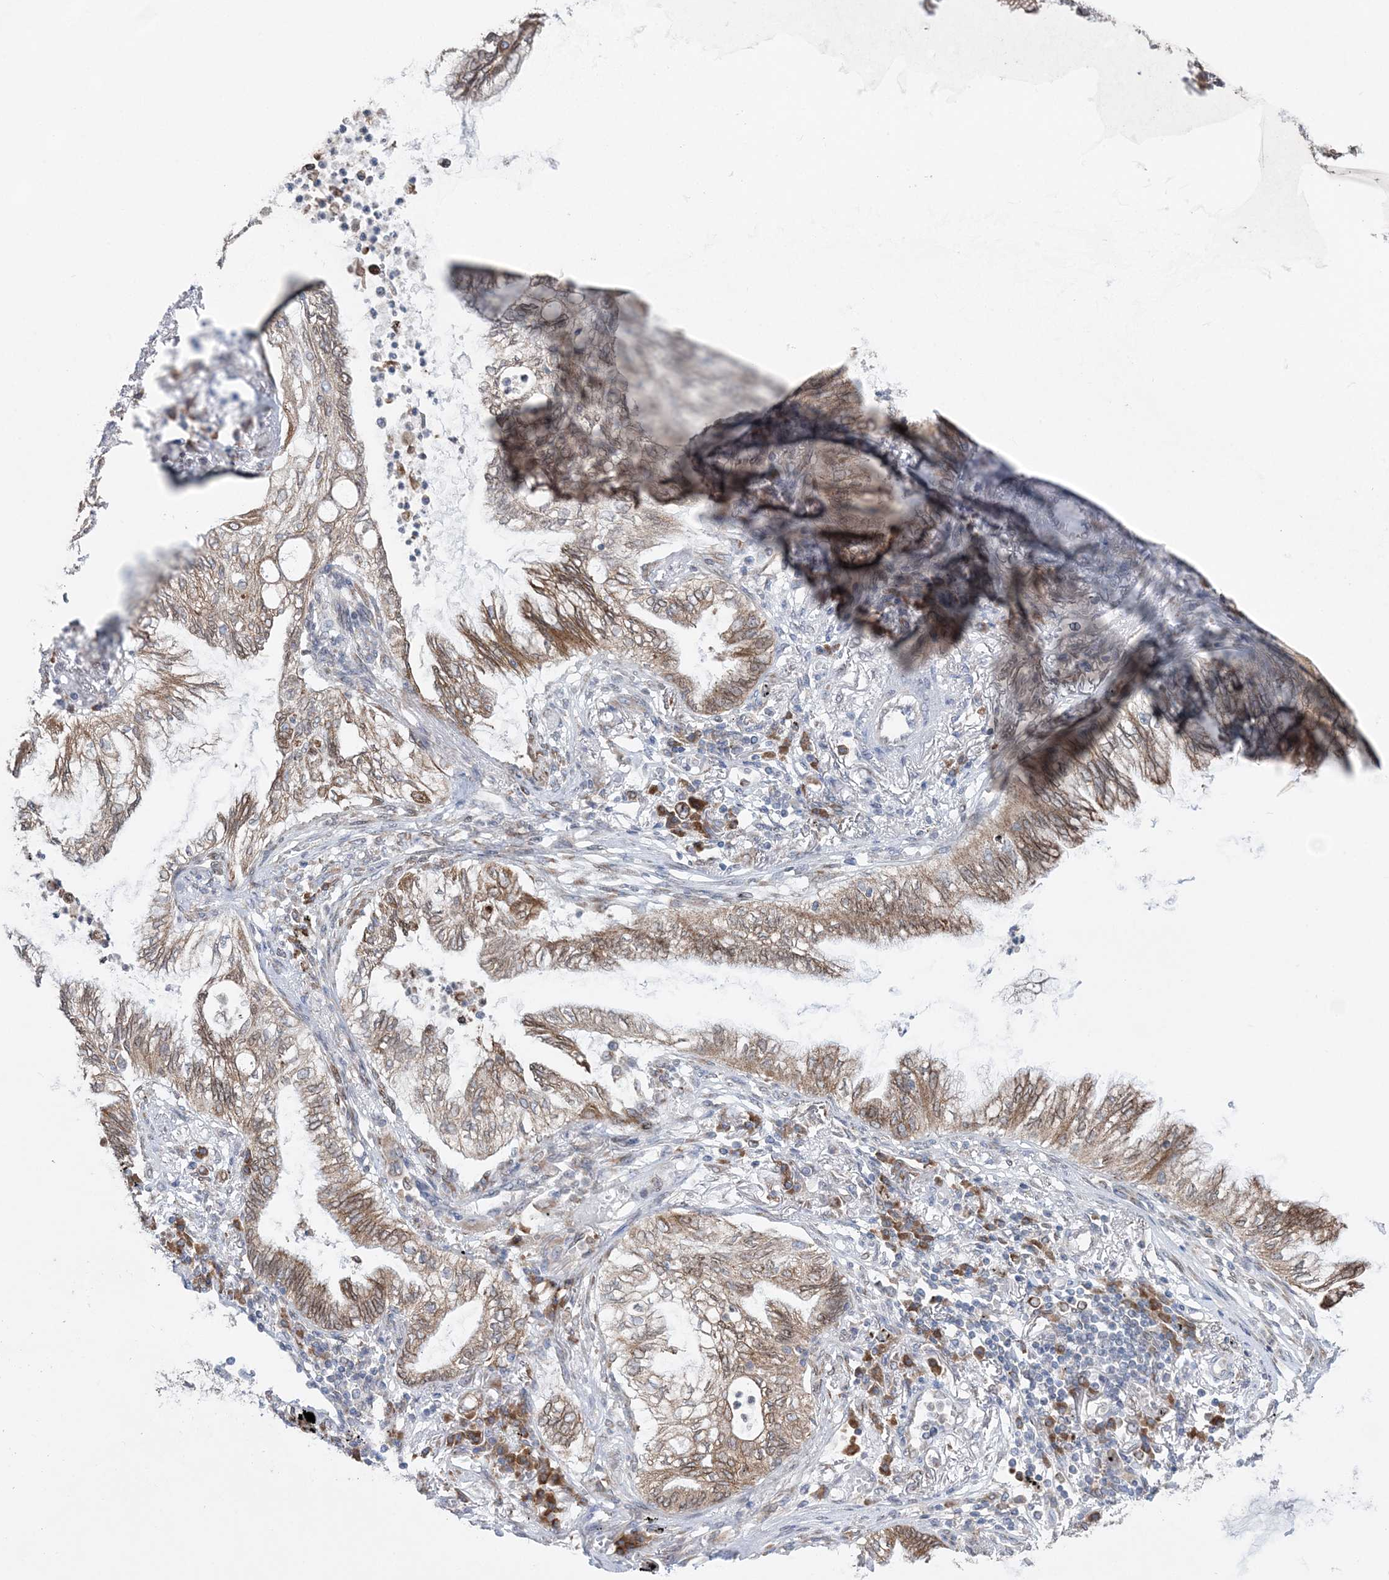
{"staining": {"intensity": "moderate", "quantity": ">75%", "location": "cytoplasmic/membranous"}, "tissue": "lung cancer", "cell_type": "Tumor cells", "image_type": "cancer", "snomed": [{"axis": "morphology", "description": "Normal tissue, NOS"}, {"axis": "morphology", "description": "Adenocarcinoma, NOS"}, {"axis": "topography", "description": "Bronchus"}, {"axis": "topography", "description": "Lung"}], "caption": "Immunohistochemistry staining of adenocarcinoma (lung), which demonstrates medium levels of moderate cytoplasmic/membranous positivity in approximately >75% of tumor cells indicating moderate cytoplasmic/membranous protein expression. The staining was performed using DAB (3,3'-diaminobenzidine) (brown) for protein detection and nuclei were counterstained in hematoxylin (blue).", "gene": "TMED10", "patient": {"sex": "female", "age": 70}}